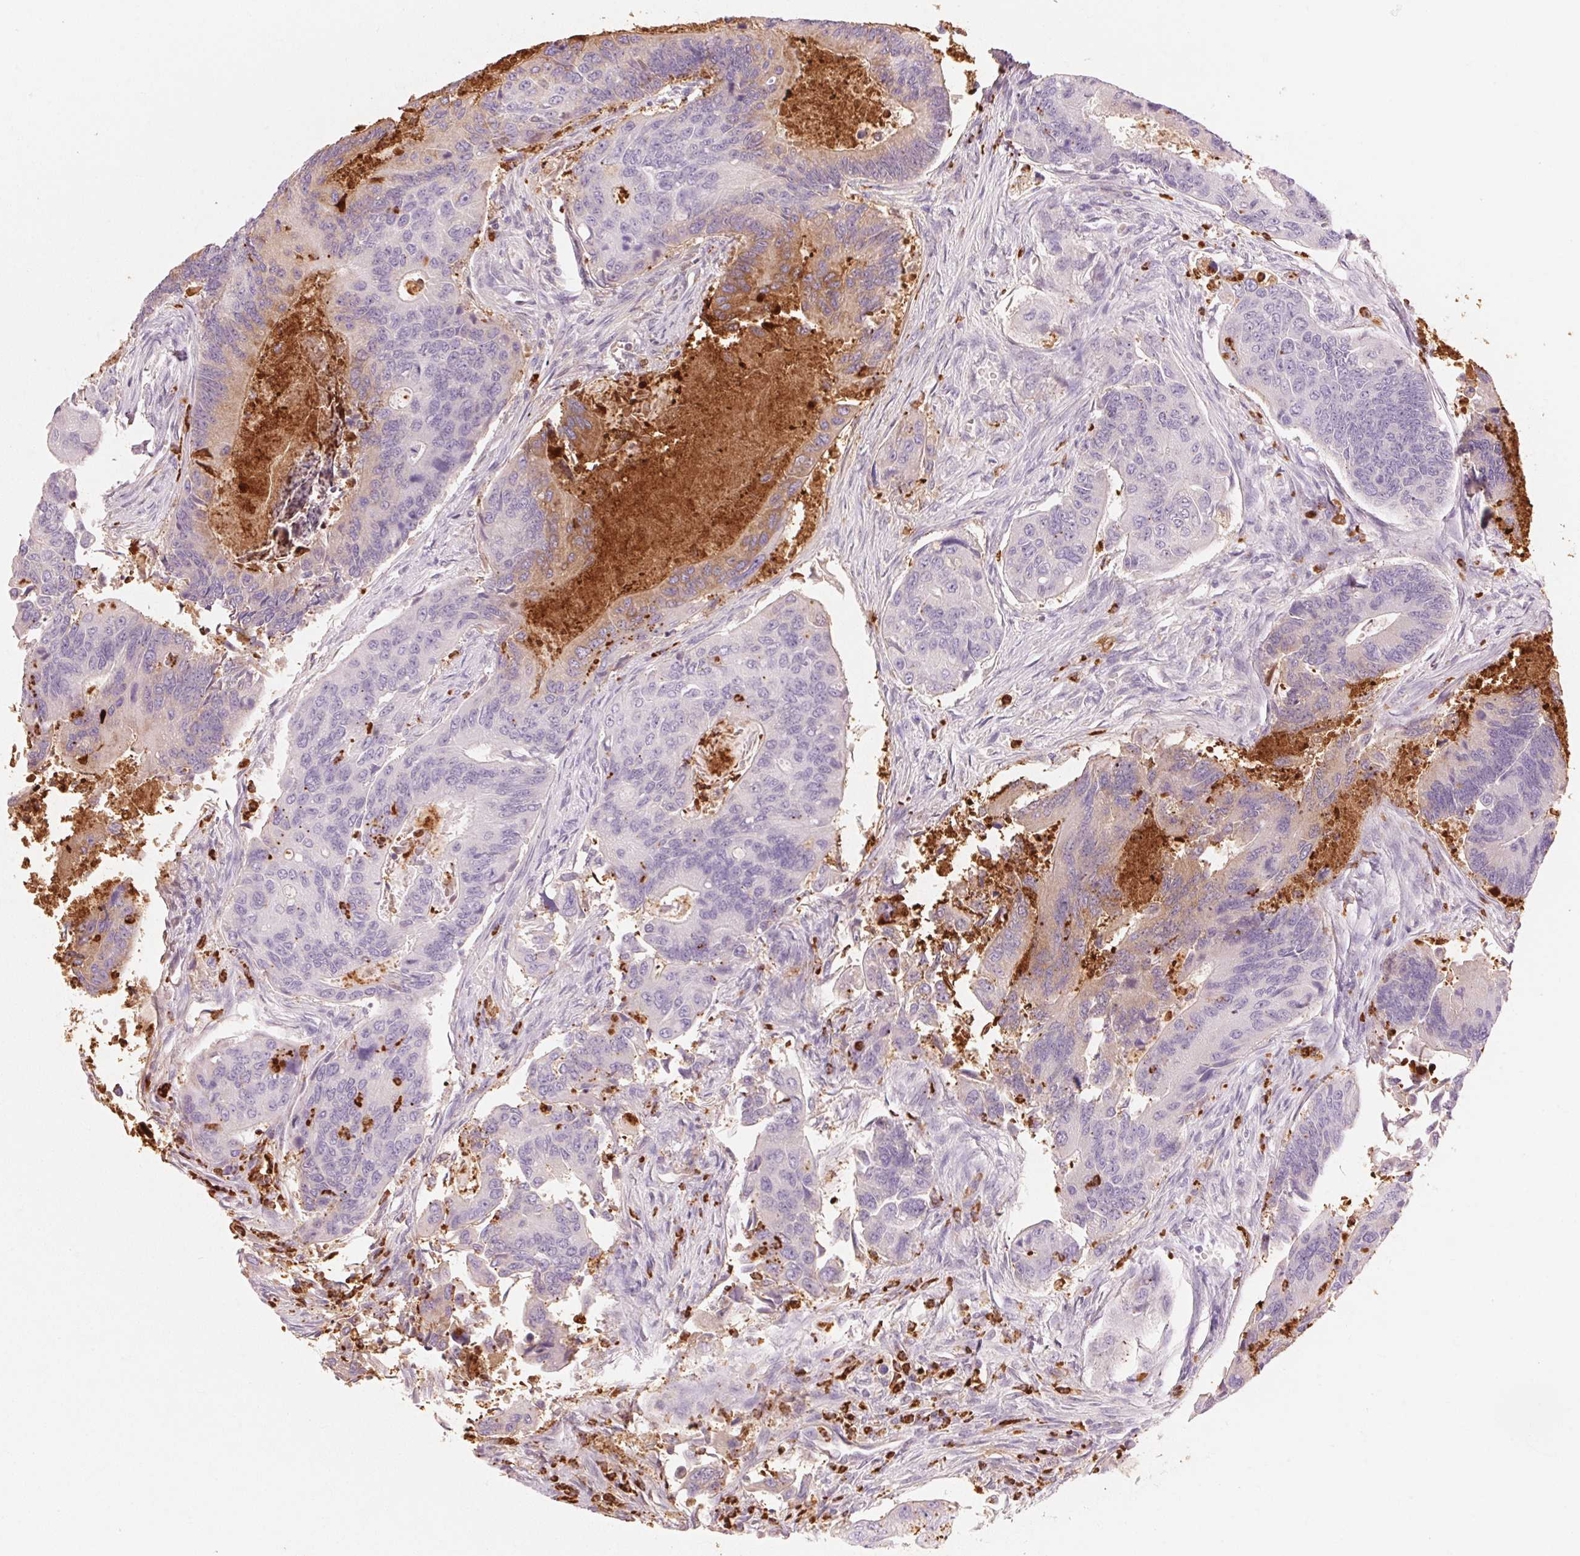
{"staining": {"intensity": "negative", "quantity": "none", "location": "none"}, "tissue": "colorectal cancer", "cell_type": "Tumor cells", "image_type": "cancer", "snomed": [{"axis": "morphology", "description": "Adenocarcinoma, NOS"}, {"axis": "topography", "description": "Colon"}], "caption": "Immunohistochemical staining of human adenocarcinoma (colorectal) demonstrates no significant positivity in tumor cells.", "gene": "KLK7", "patient": {"sex": "female", "age": 67}}